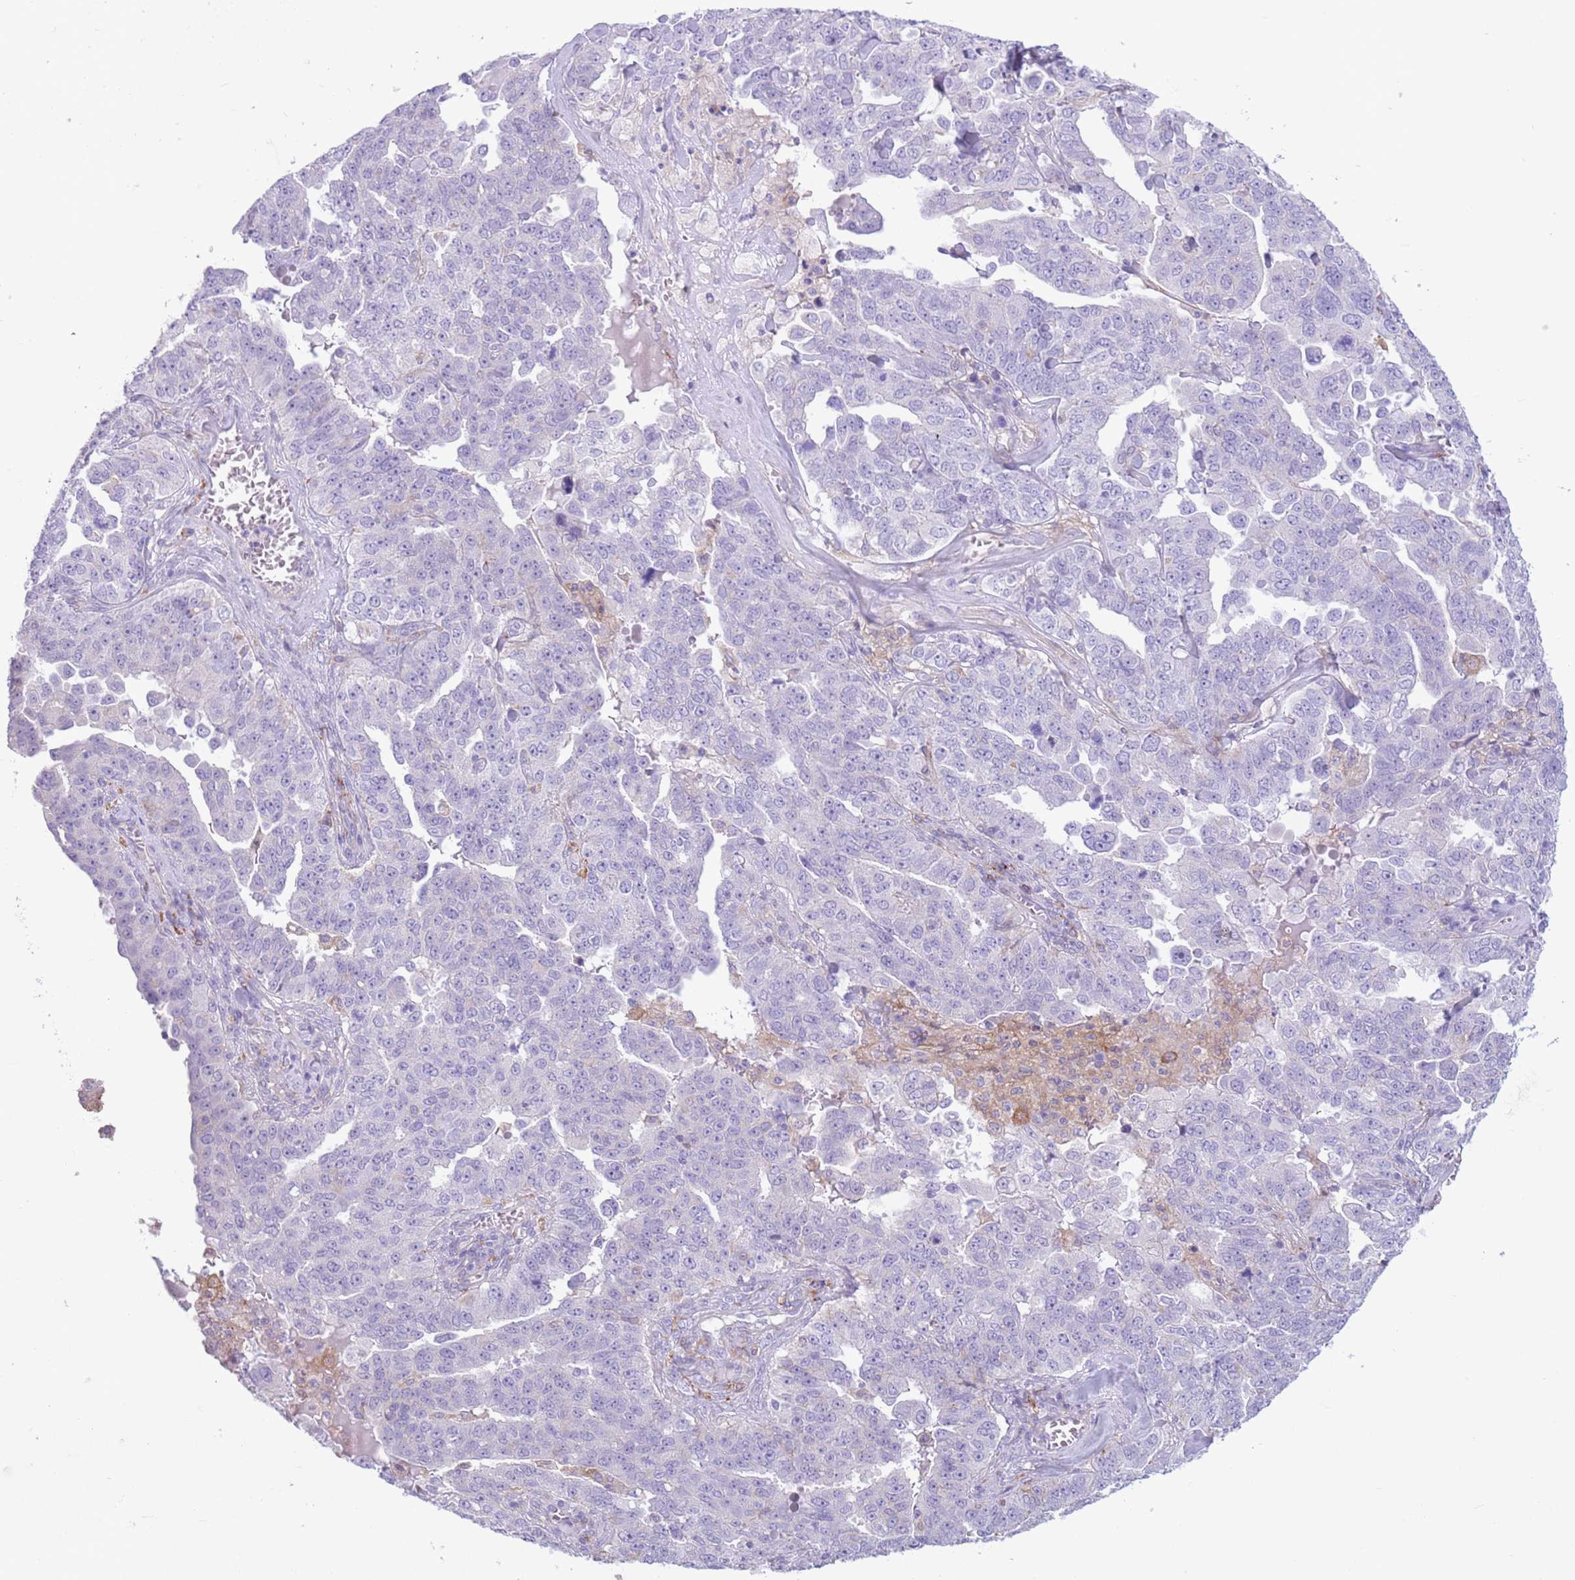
{"staining": {"intensity": "negative", "quantity": "none", "location": "none"}, "tissue": "ovarian cancer", "cell_type": "Tumor cells", "image_type": "cancer", "snomed": [{"axis": "morphology", "description": "Carcinoma, endometroid"}, {"axis": "topography", "description": "Ovary"}], "caption": "DAB (3,3'-diaminobenzidine) immunohistochemical staining of human ovarian endometroid carcinoma reveals no significant staining in tumor cells.", "gene": "SNX6", "patient": {"sex": "female", "age": 62}}